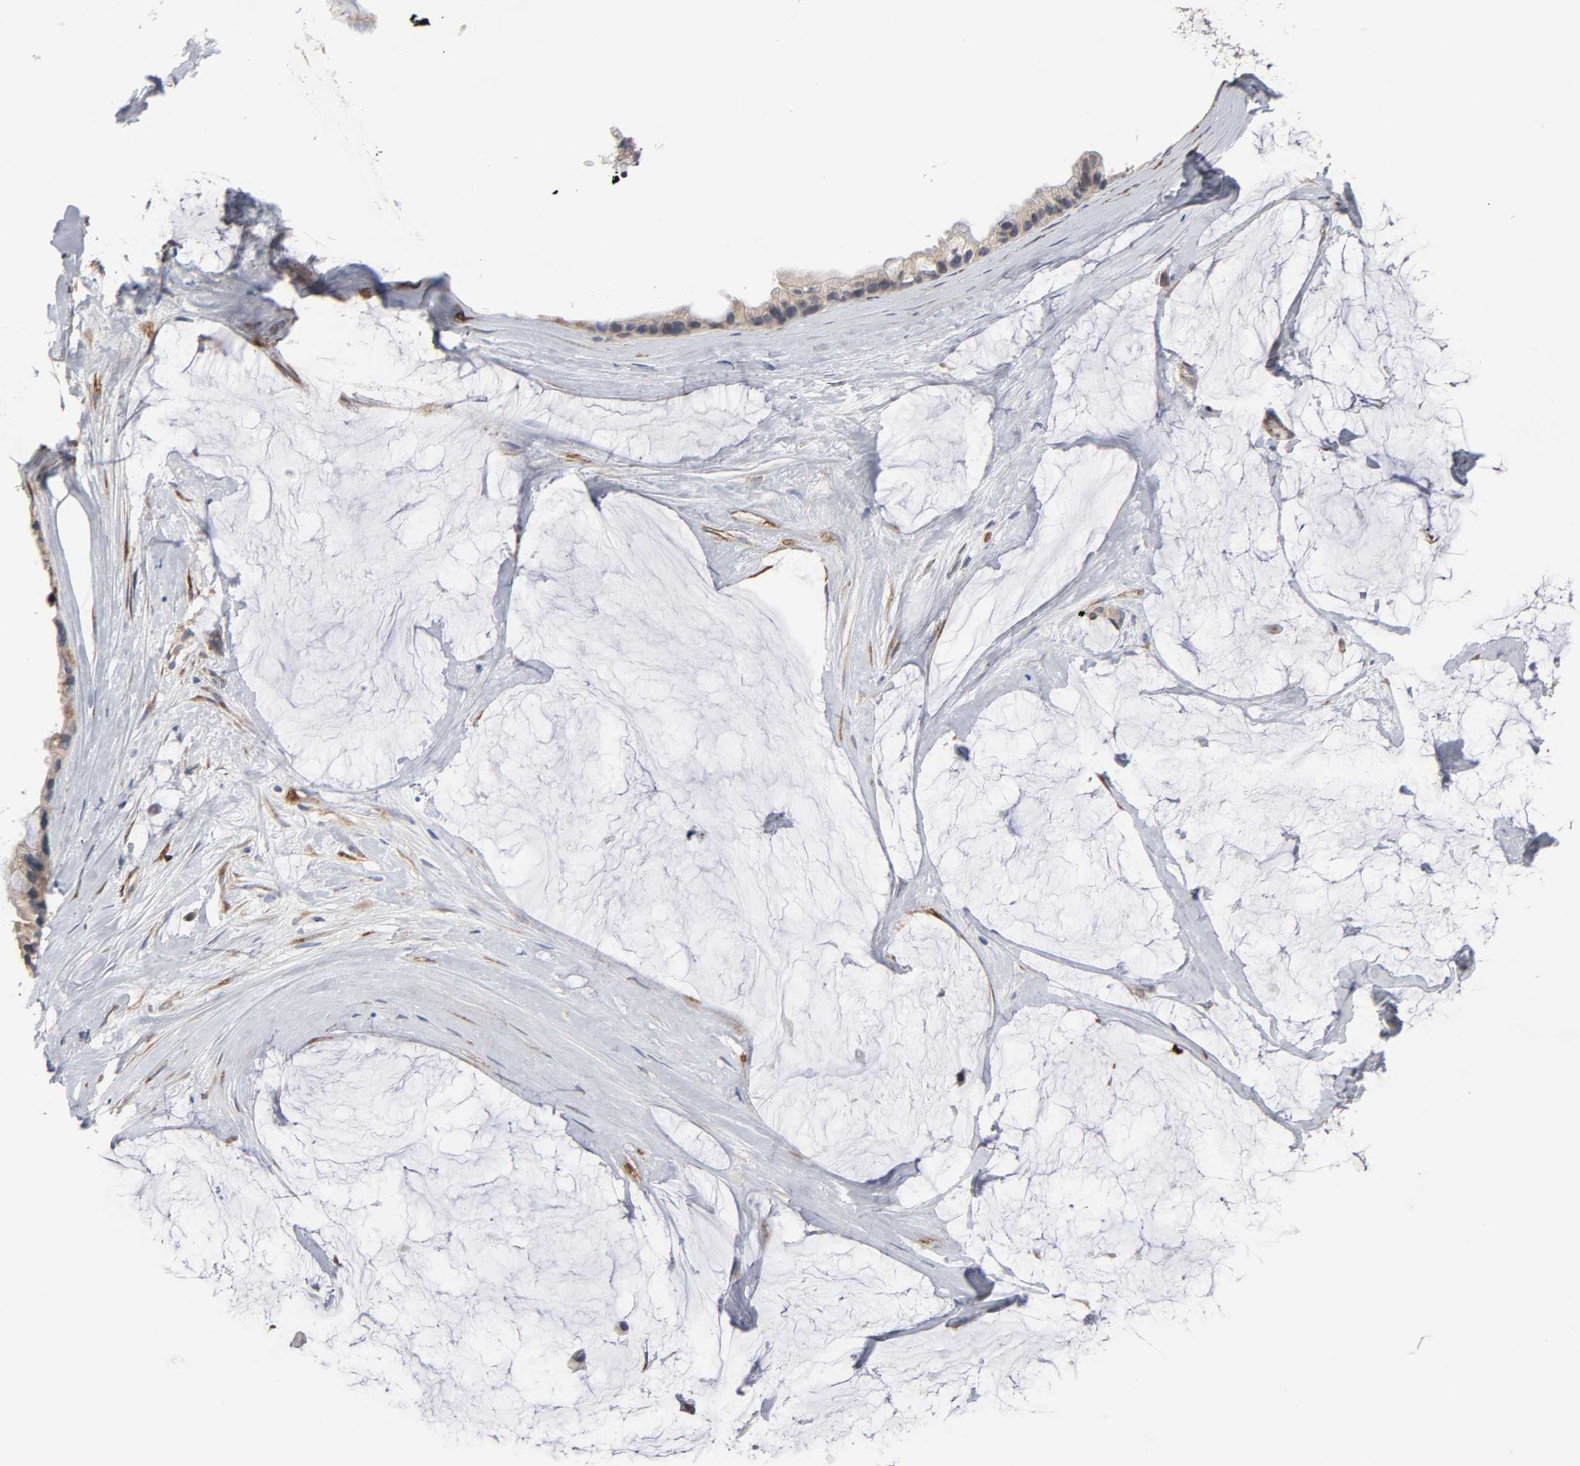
{"staining": {"intensity": "weak", "quantity": ">75%", "location": "cytoplasmic/membranous"}, "tissue": "ovarian cancer", "cell_type": "Tumor cells", "image_type": "cancer", "snomed": [{"axis": "morphology", "description": "Cystadenocarcinoma, mucinous, NOS"}, {"axis": "topography", "description": "Ovary"}], "caption": "Tumor cells display low levels of weak cytoplasmic/membranous expression in approximately >75% of cells in mucinous cystadenocarcinoma (ovarian). (Brightfield microscopy of DAB IHC at high magnification).", "gene": "HDLBP", "patient": {"sex": "female", "age": 39}}